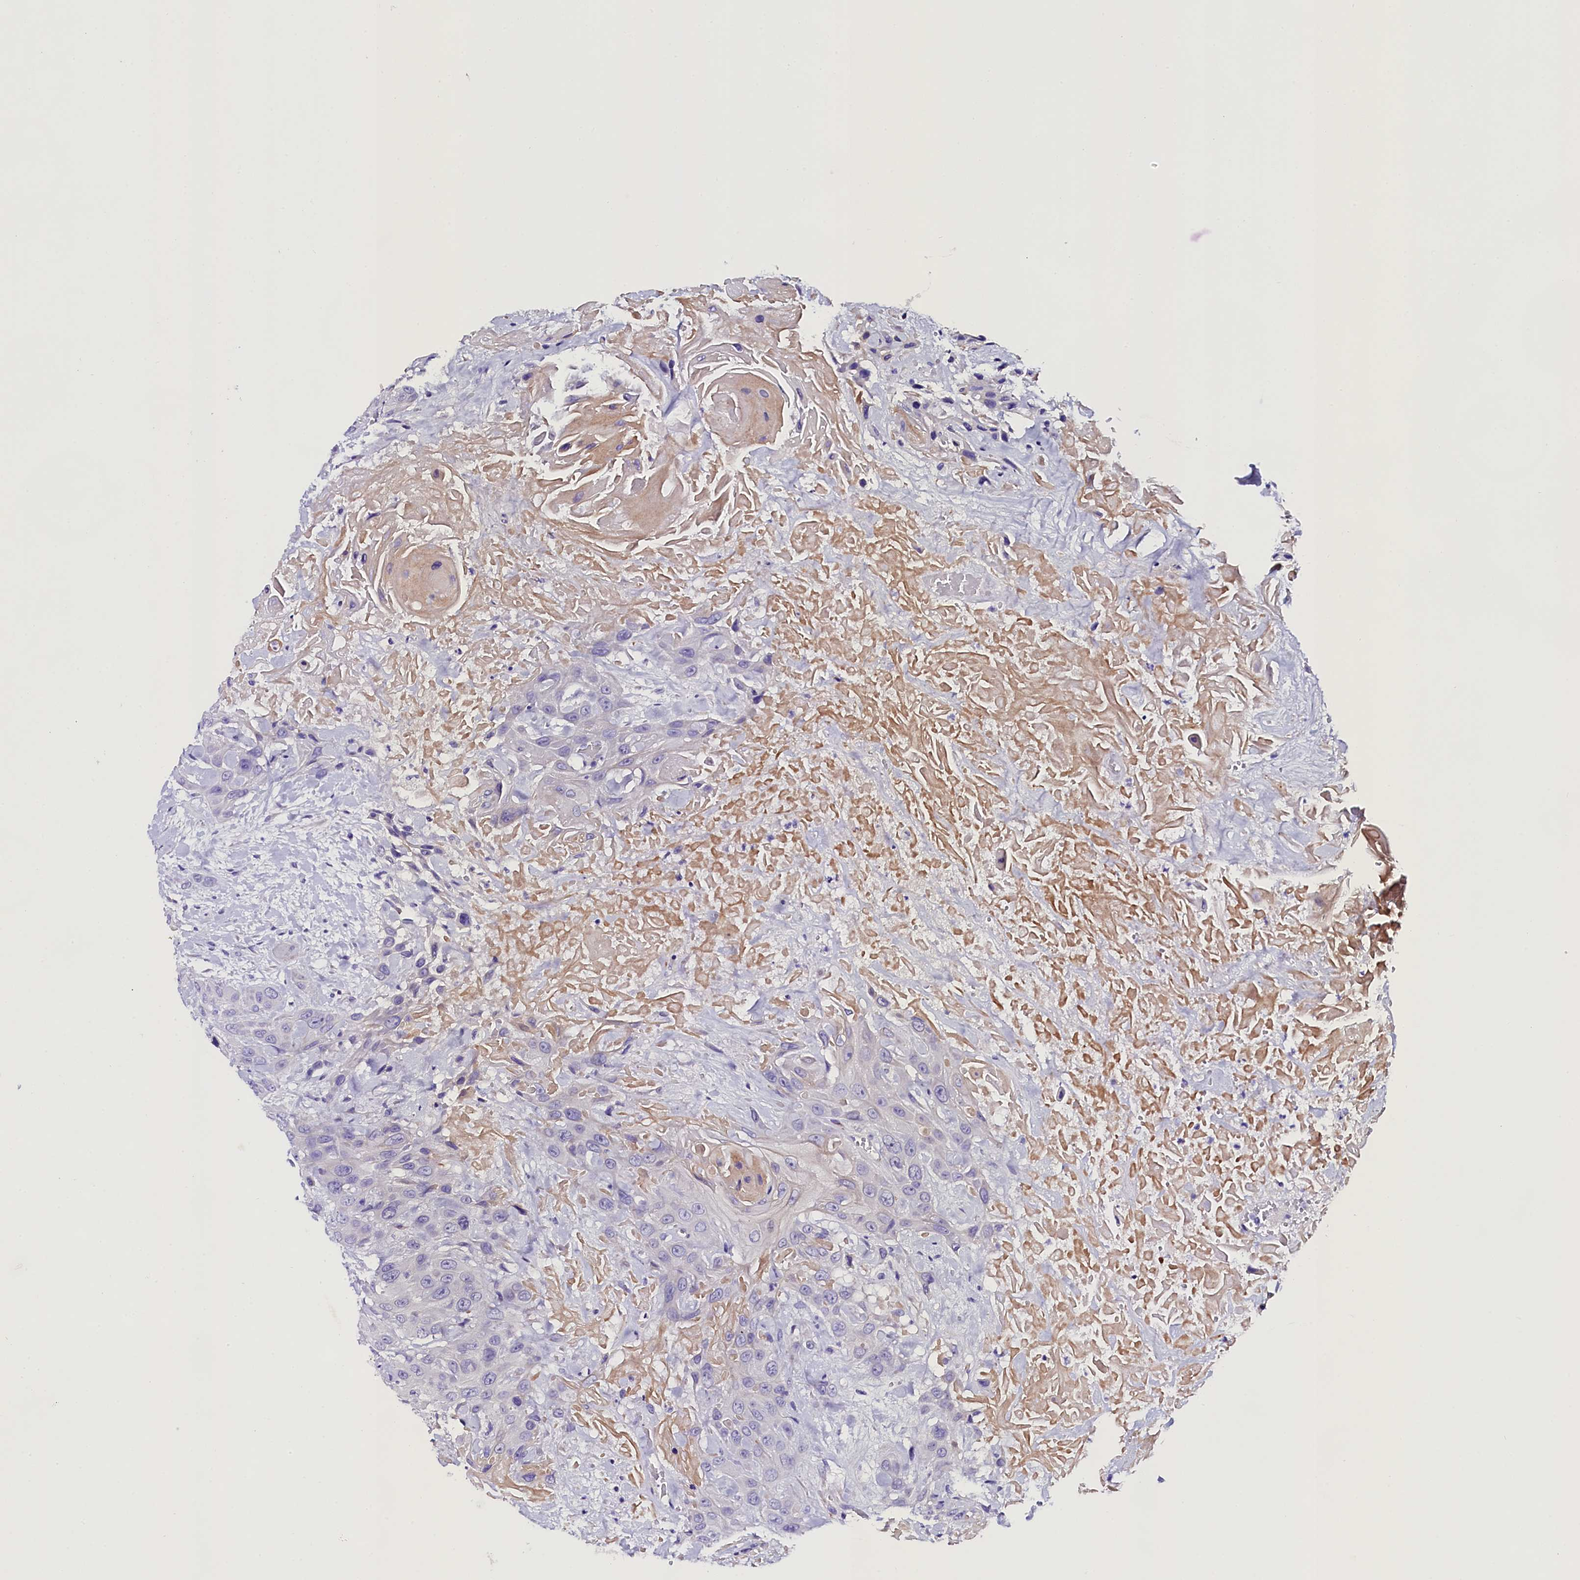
{"staining": {"intensity": "negative", "quantity": "none", "location": "none"}, "tissue": "head and neck cancer", "cell_type": "Tumor cells", "image_type": "cancer", "snomed": [{"axis": "morphology", "description": "Squamous cell carcinoma, NOS"}, {"axis": "topography", "description": "Head-Neck"}], "caption": "The photomicrograph displays no staining of tumor cells in squamous cell carcinoma (head and neck).", "gene": "SOD3", "patient": {"sex": "male", "age": 81}}